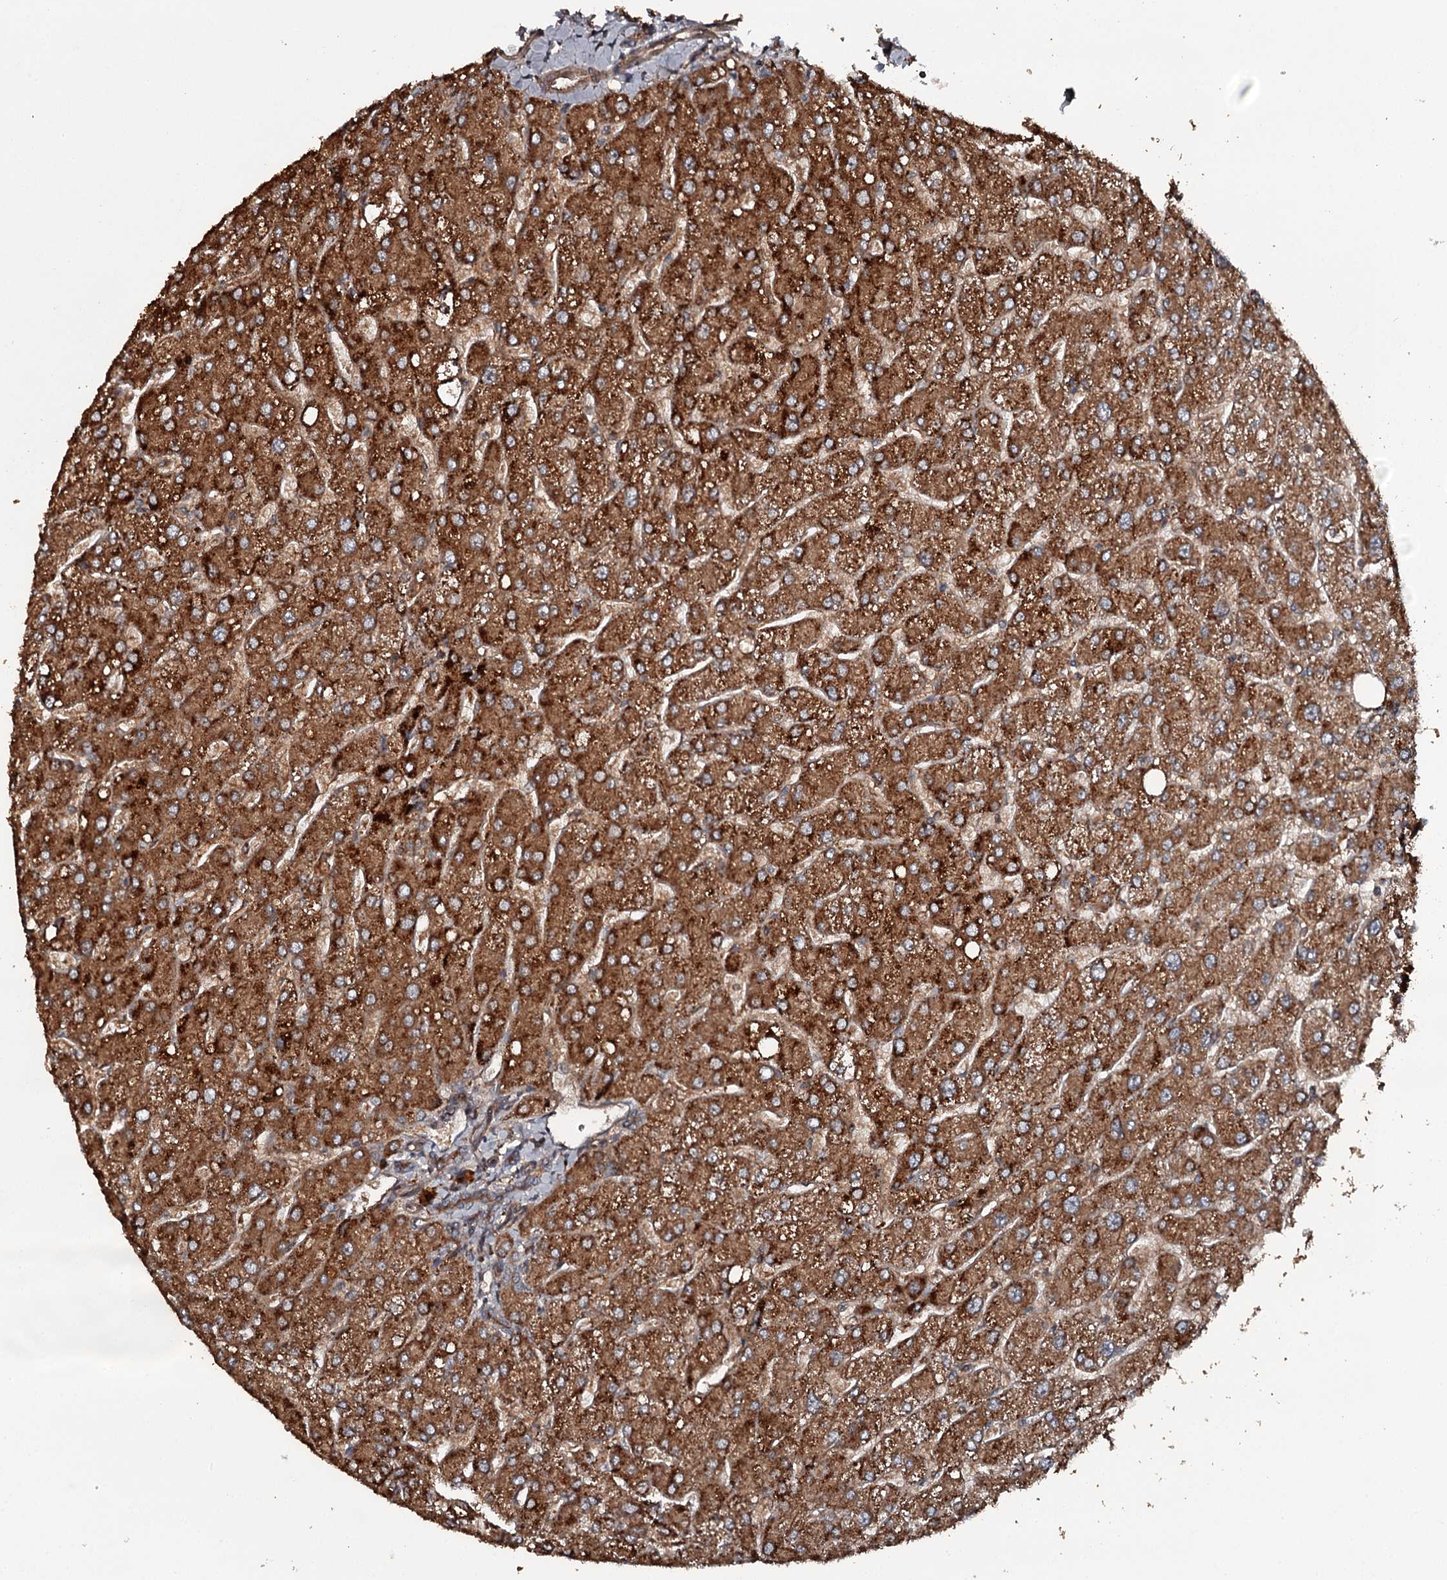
{"staining": {"intensity": "moderate", "quantity": ">75%", "location": "cytoplasmic/membranous"}, "tissue": "liver", "cell_type": "Cholangiocytes", "image_type": "normal", "snomed": [{"axis": "morphology", "description": "Normal tissue, NOS"}, {"axis": "topography", "description": "Liver"}], "caption": "The immunohistochemical stain highlights moderate cytoplasmic/membranous staining in cholangiocytes of benign liver. (Stains: DAB in brown, nuclei in blue, Microscopy: brightfield microscopy at high magnification).", "gene": "RAB21", "patient": {"sex": "male", "age": 55}}